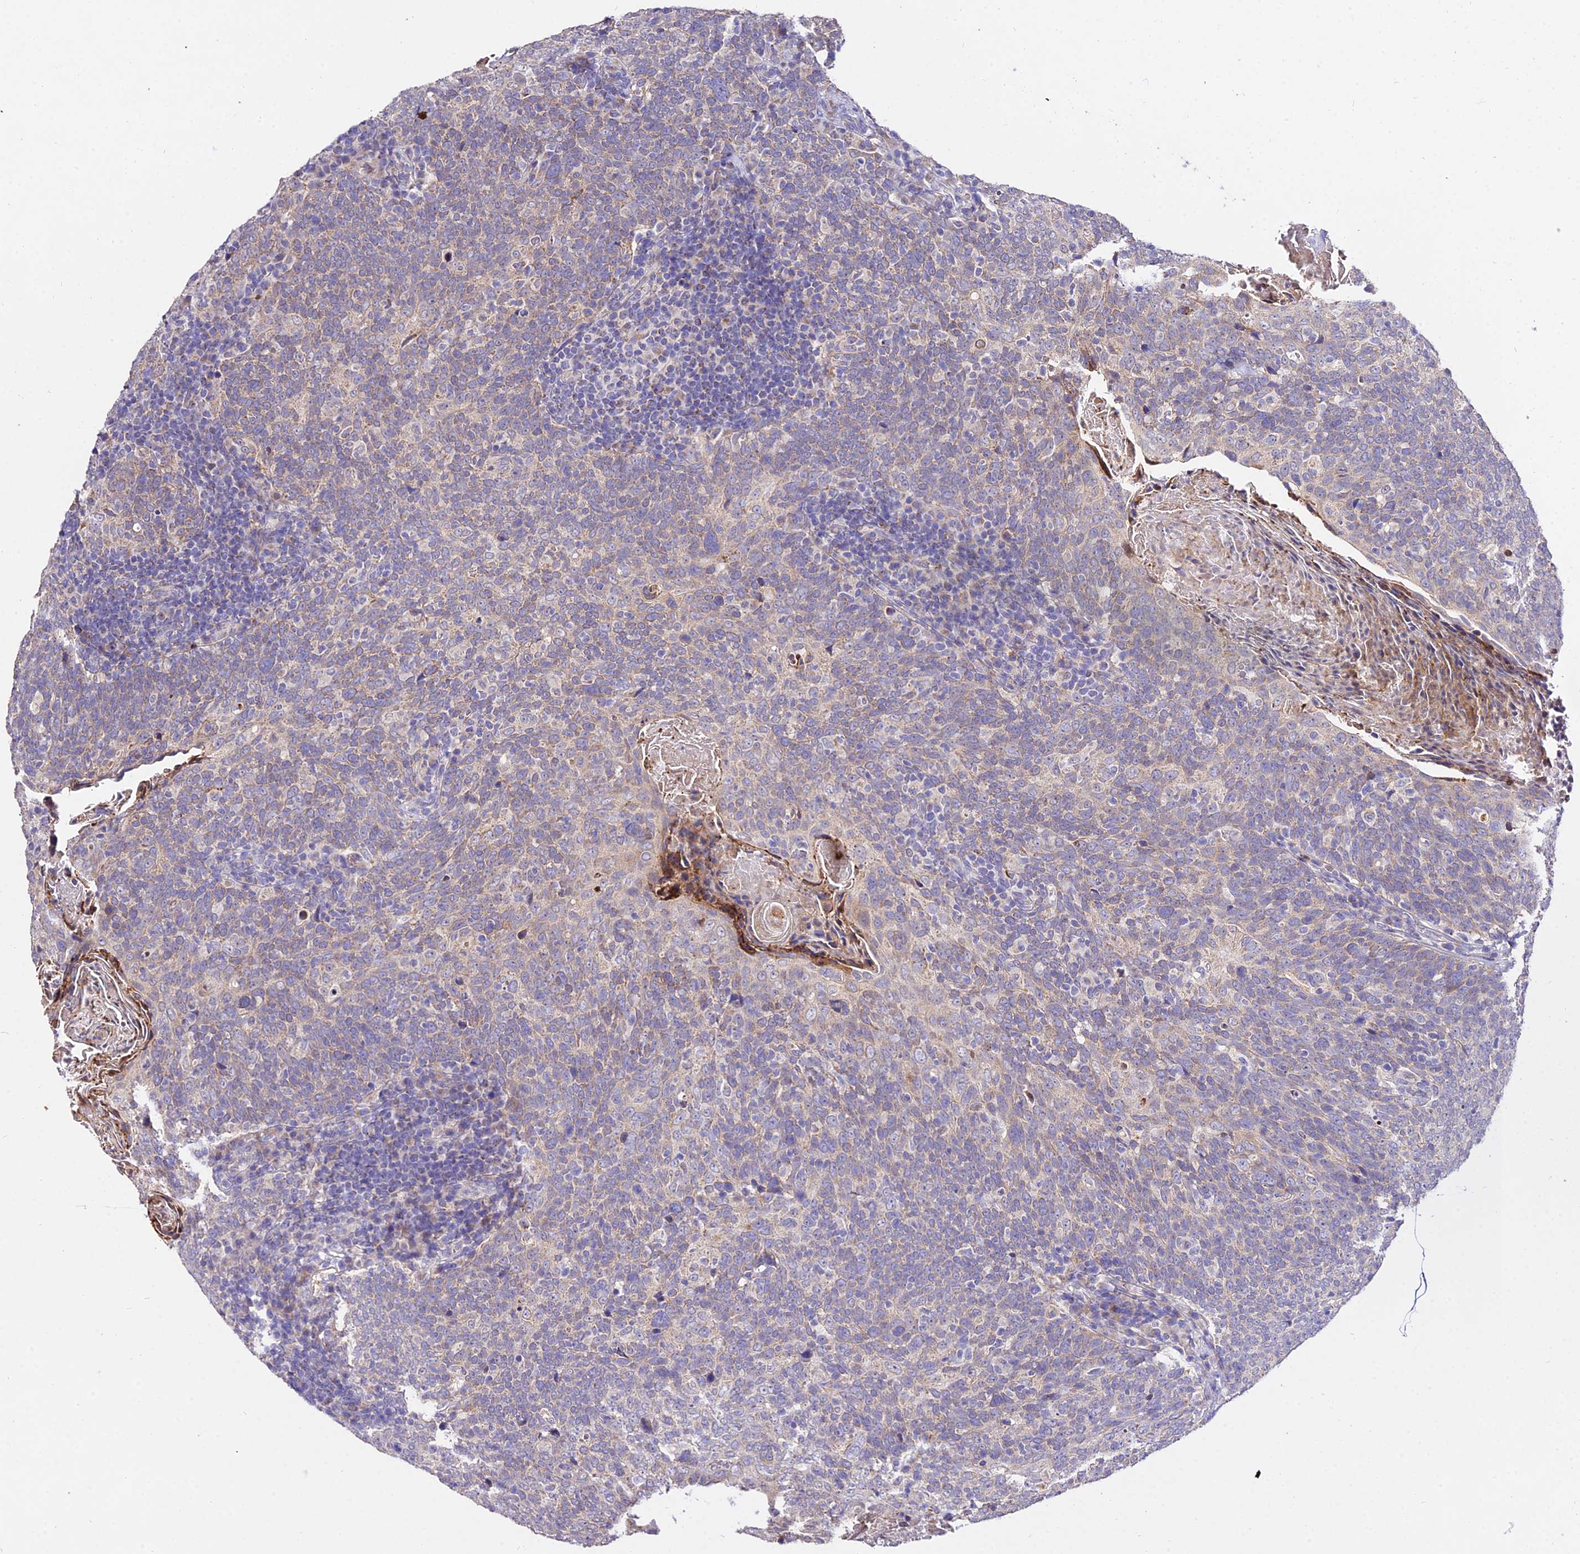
{"staining": {"intensity": "weak", "quantity": "<25%", "location": "cytoplasmic/membranous"}, "tissue": "head and neck cancer", "cell_type": "Tumor cells", "image_type": "cancer", "snomed": [{"axis": "morphology", "description": "Squamous cell carcinoma, NOS"}, {"axis": "morphology", "description": "Squamous cell carcinoma, metastatic, NOS"}, {"axis": "topography", "description": "Lymph node"}, {"axis": "topography", "description": "Head-Neck"}], "caption": "DAB immunohistochemical staining of human metastatic squamous cell carcinoma (head and neck) displays no significant expression in tumor cells. (DAB immunohistochemistry with hematoxylin counter stain).", "gene": "WDR5B", "patient": {"sex": "male", "age": 62}}